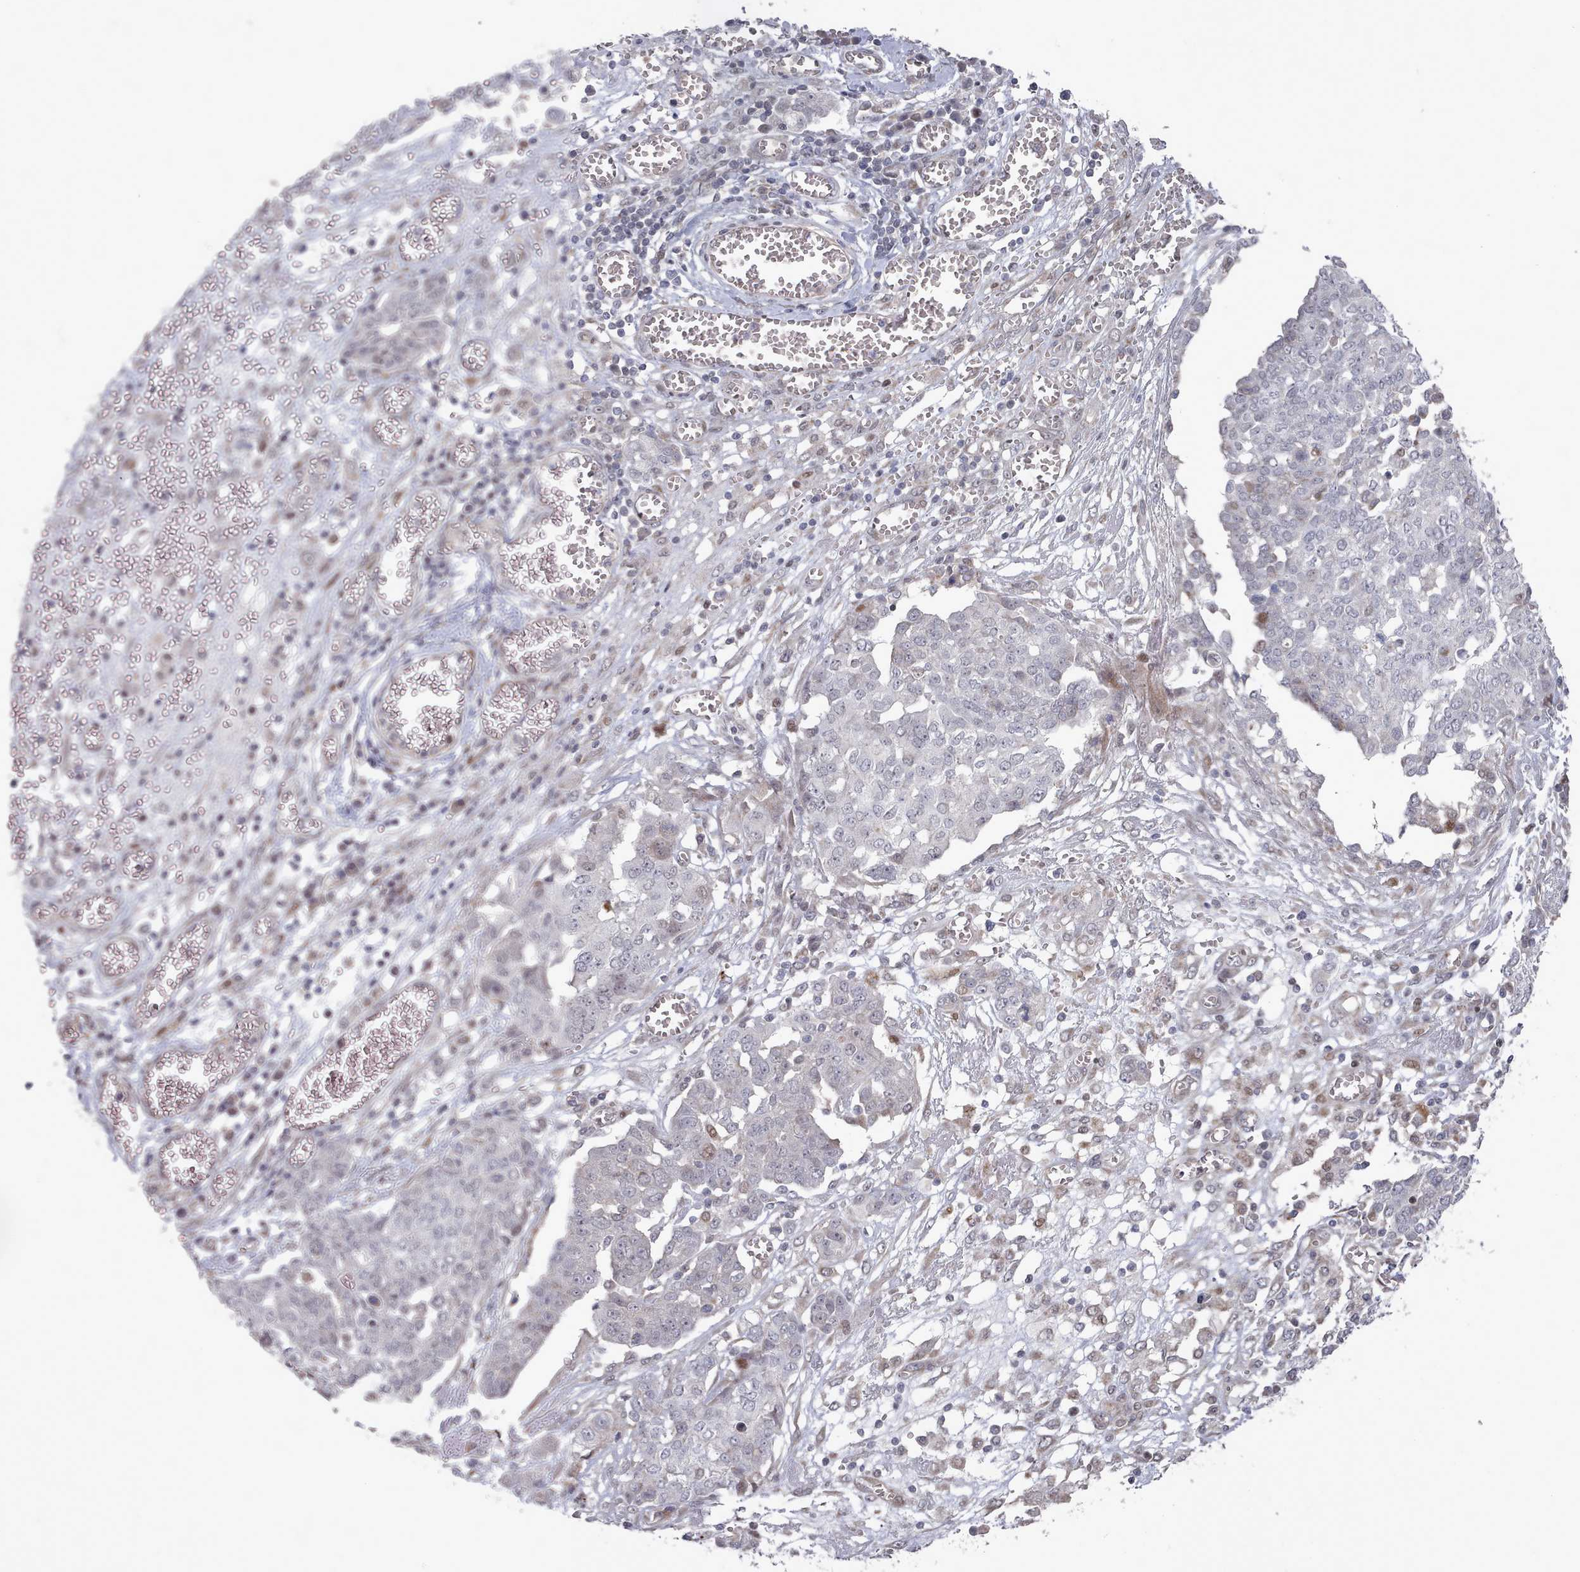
{"staining": {"intensity": "negative", "quantity": "none", "location": "none"}, "tissue": "ovarian cancer", "cell_type": "Tumor cells", "image_type": "cancer", "snomed": [{"axis": "morphology", "description": "Cystadenocarcinoma, serous, NOS"}, {"axis": "topography", "description": "Soft tissue"}, {"axis": "topography", "description": "Ovary"}], "caption": "Immunohistochemical staining of serous cystadenocarcinoma (ovarian) displays no significant expression in tumor cells.", "gene": "CPSF4", "patient": {"sex": "female", "age": 57}}